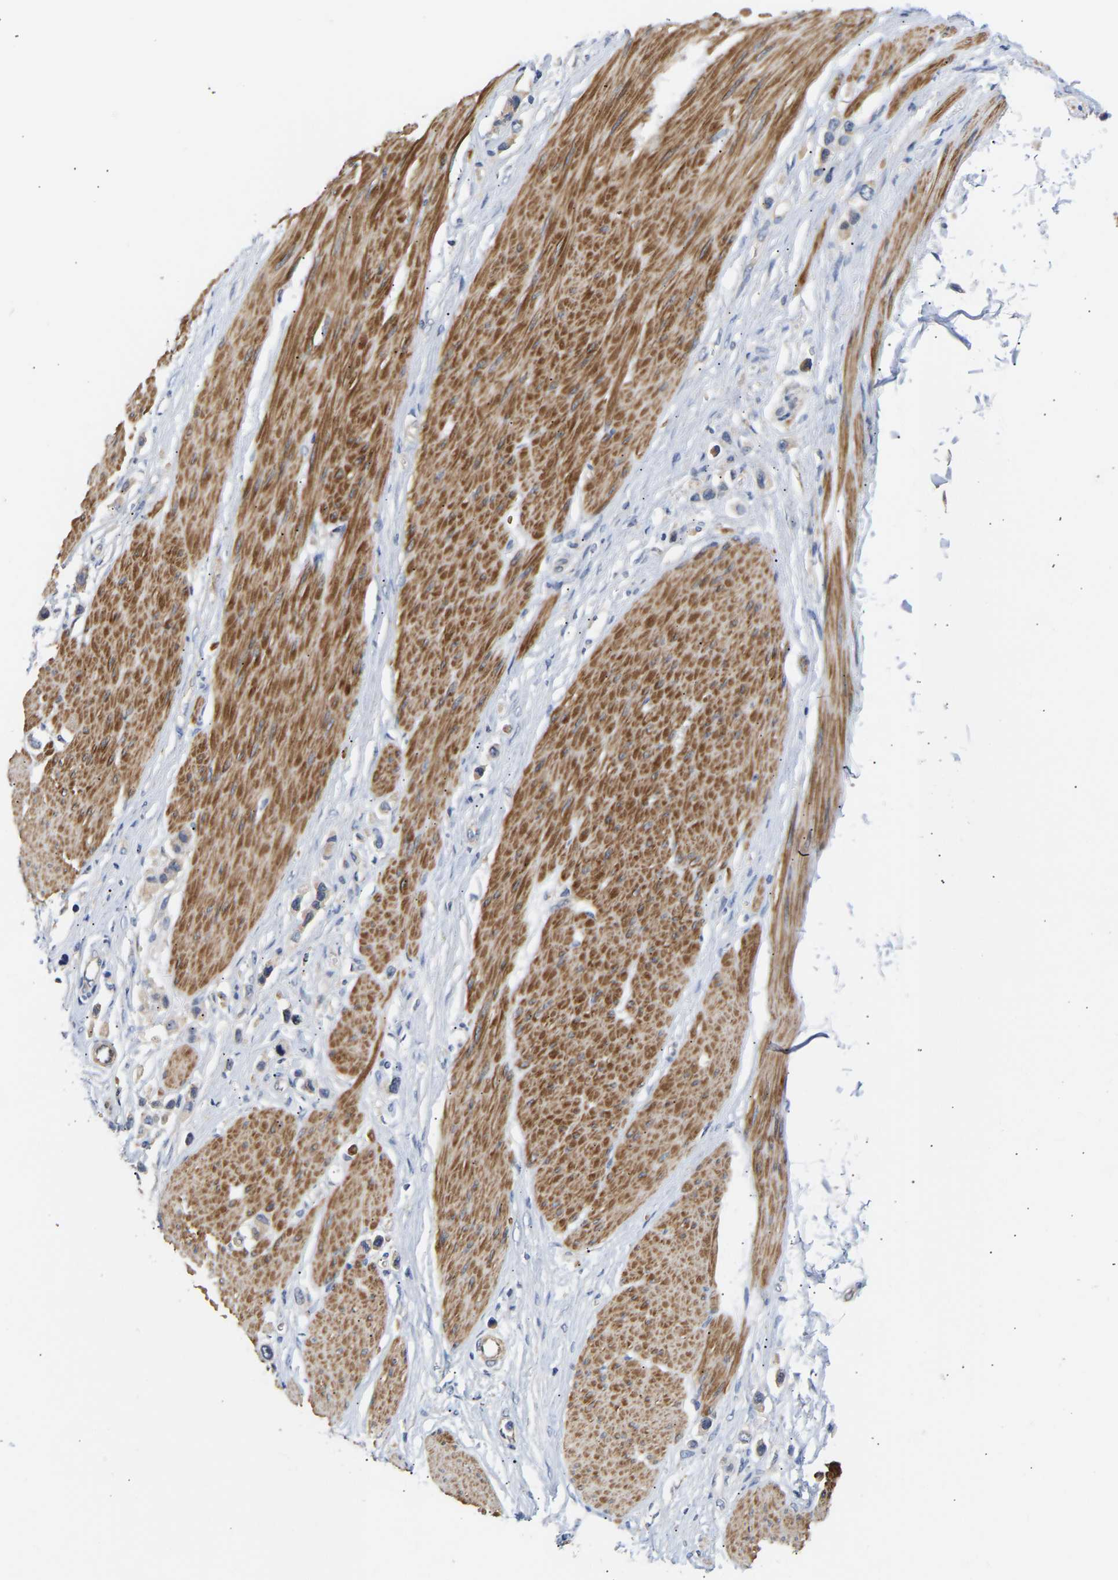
{"staining": {"intensity": "weak", "quantity": "25%-75%", "location": "cytoplasmic/membranous"}, "tissue": "stomach cancer", "cell_type": "Tumor cells", "image_type": "cancer", "snomed": [{"axis": "morphology", "description": "Adenocarcinoma, NOS"}, {"axis": "topography", "description": "Stomach"}], "caption": "DAB immunohistochemical staining of human adenocarcinoma (stomach) shows weak cytoplasmic/membranous protein staining in about 25%-75% of tumor cells.", "gene": "KASH5", "patient": {"sex": "female", "age": 65}}